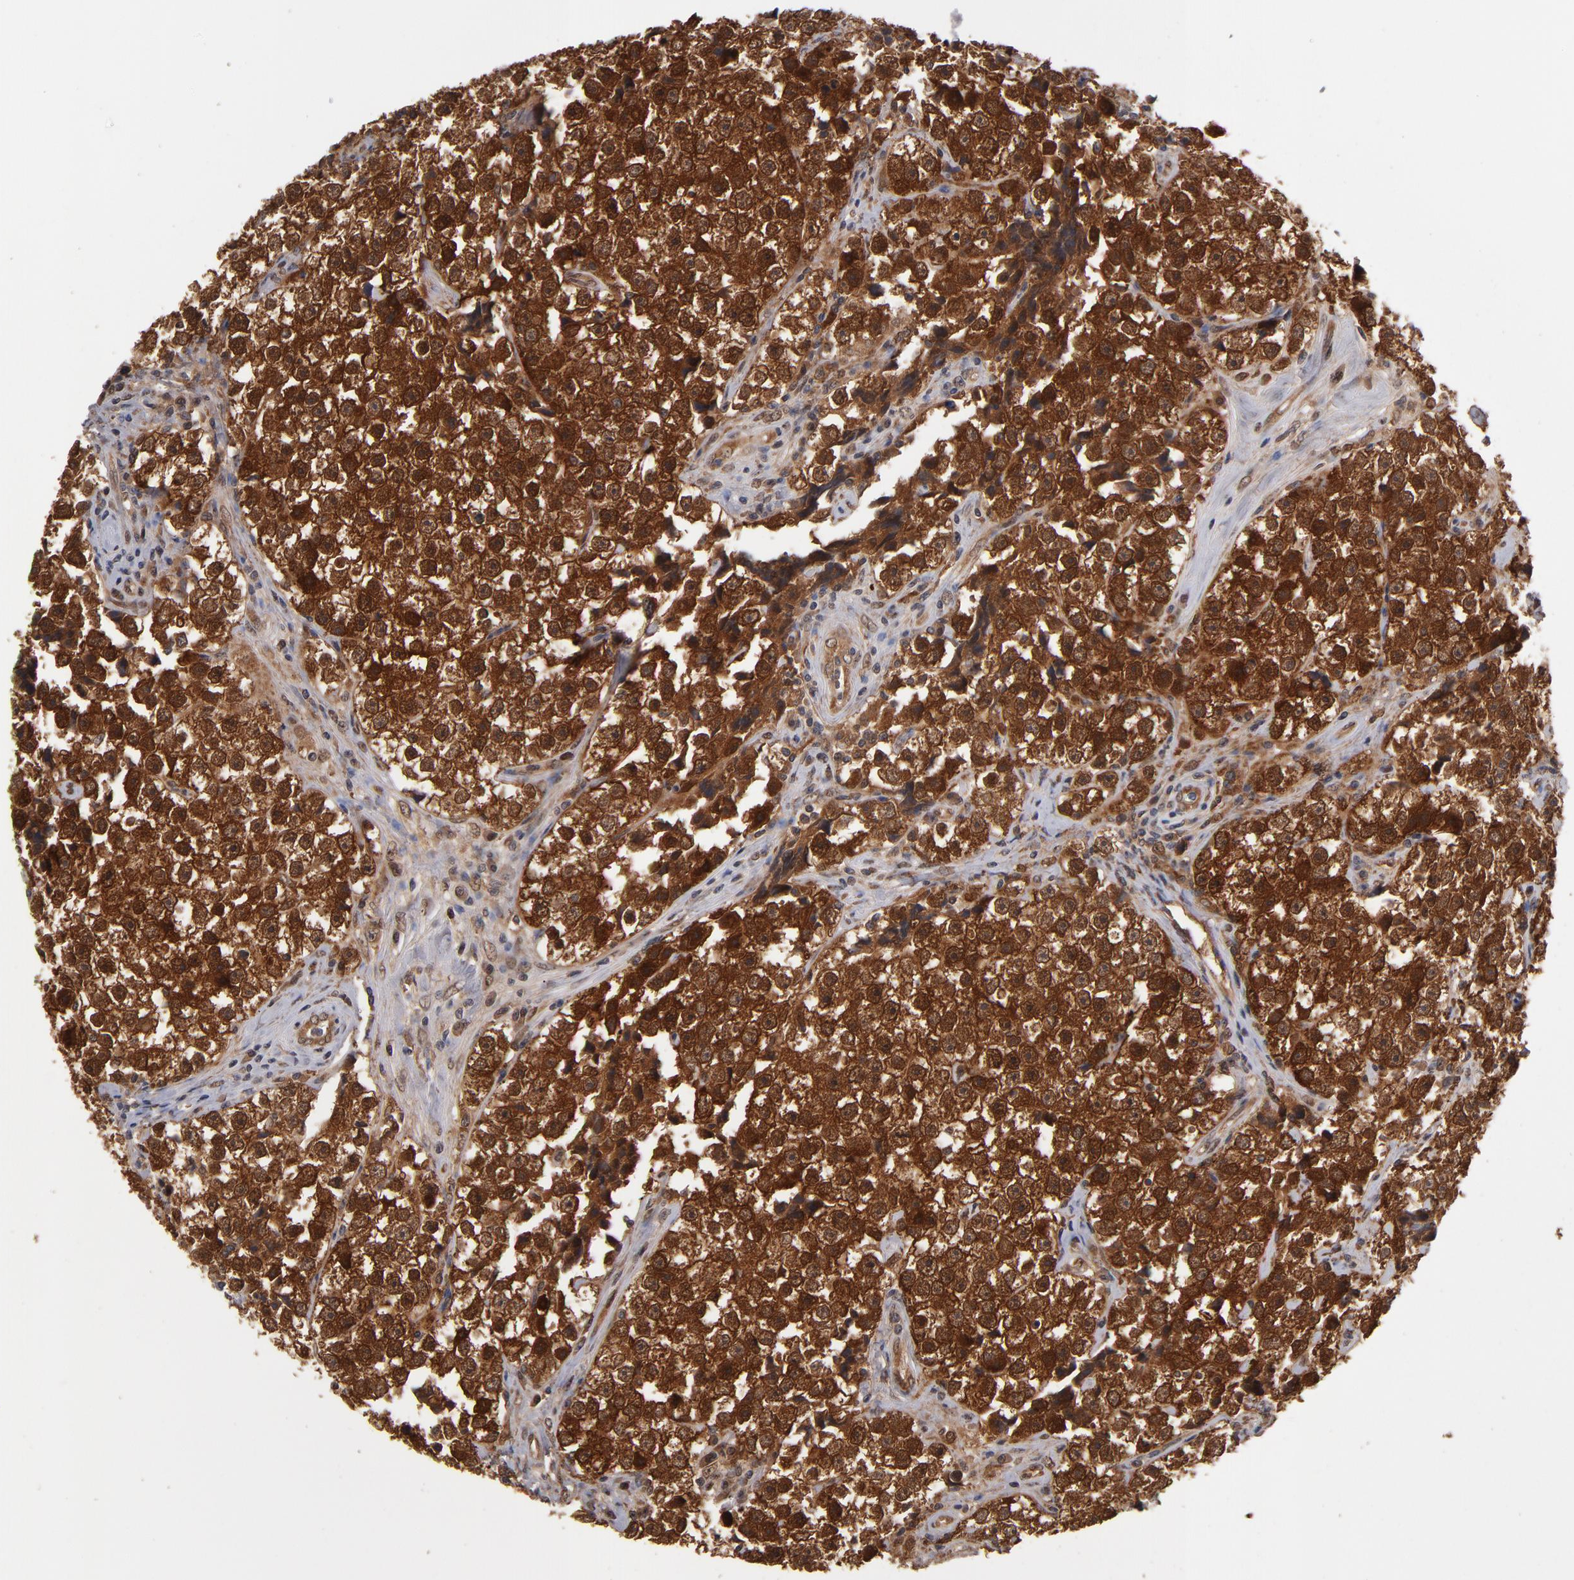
{"staining": {"intensity": "strong", "quantity": ">75%", "location": "cytoplasmic/membranous,nuclear"}, "tissue": "testis cancer", "cell_type": "Tumor cells", "image_type": "cancer", "snomed": [{"axis": "morphology", "description": "Seminoma, NOS"}, {"axis": "topography", "description": "Testis"}], "caption": "IHC photomicrograph of human seminoma (testis) stained for a protein (brown), which exhibits high levels of strong cytoplasmic/membranous and nuclear staining in about >75% of tumor cells.", "gene": "HUWE1", "patient": {"sex": "male", "age": 32}}